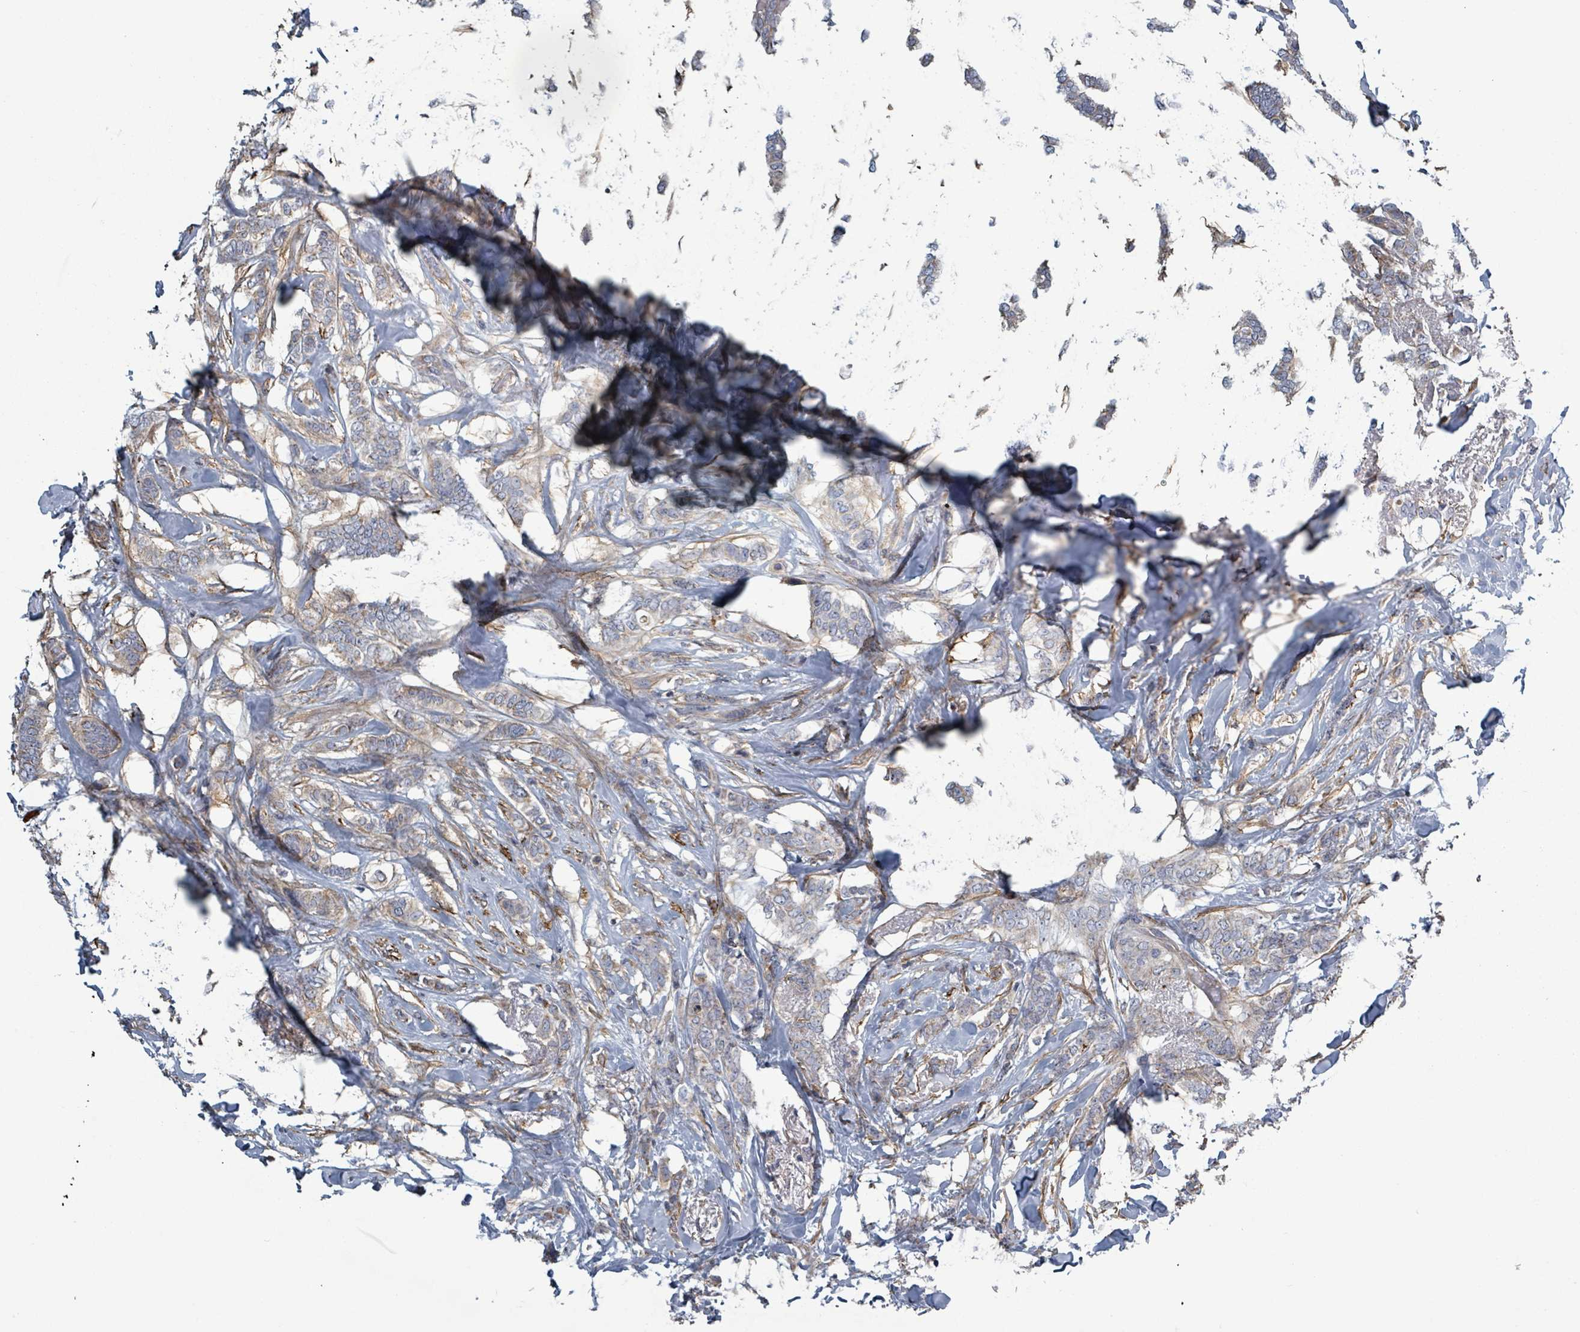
{"staining": {"intensity": "weak", "quantity": "<25%", "location": "cytoplasmic/membranous"}, "tissue": "breast cancer", "cell_type": "Tumor cells", "image_type": "cancer", "snomed": [{"axis": "morphology", "description": "Duct carcinoma"}, {"axis": "topography", "description": "Breast"}], "caption": "This is a micrograph of immunohistochemistry staining of invasive ductal carcinoma (breast), which shows no expression in tumor cells.", "gene": "ADCK1", "patient": {"sex": "female", "age": 72}}